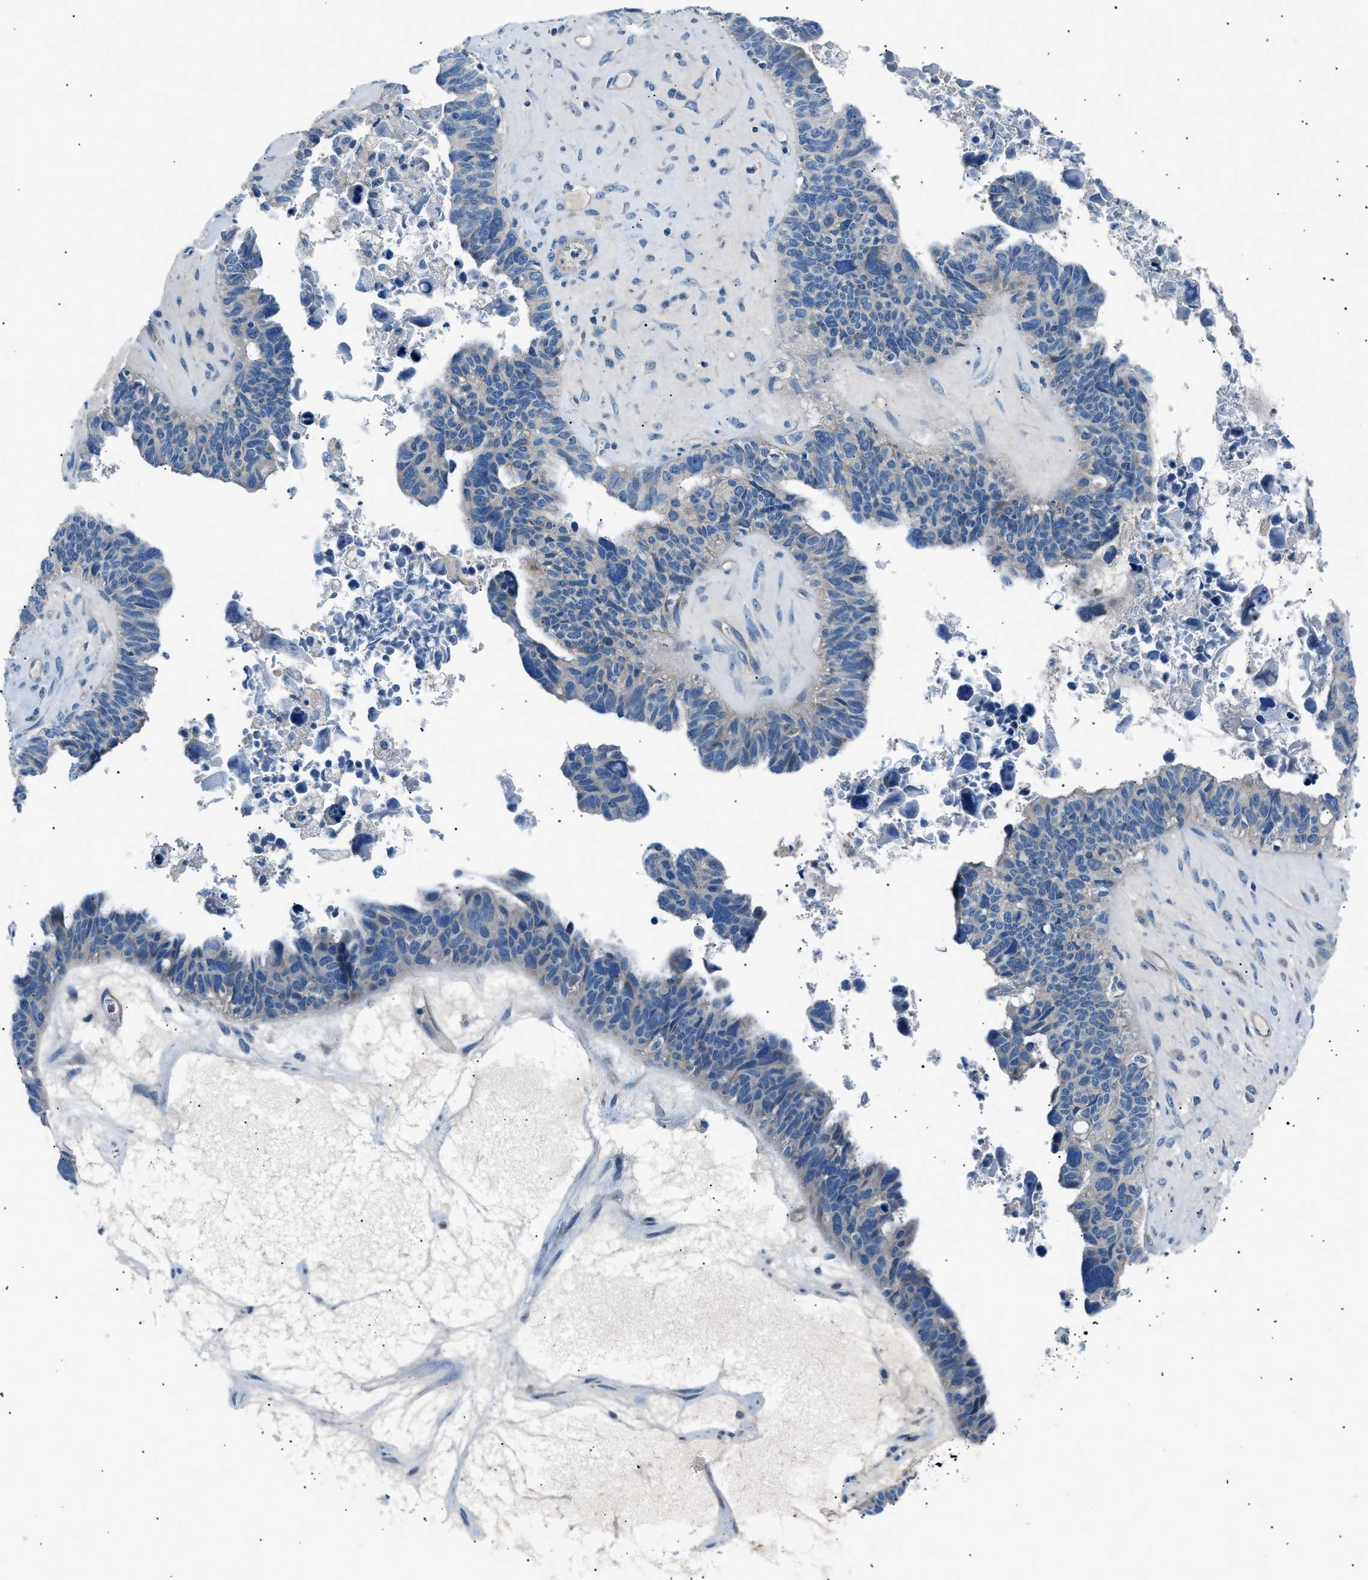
{"staining": {"intensity": "negative", "quantity": "none", "location": "none"}, "tissue": "ovarian cancer", "cell_type": "Tumor cells", "image_type": "cancer", "snomed": [{"axis": "morphology", "description": "Cystadenocarcinoma, serous, NOS"}, {"axis": "topography", "description": "Ovary"}], "caption": "IHC photomicrograph of neoplastic tissue: ovarian serous cystadenocarcinoma stained with DAB (3,3'-diaminobenzidine) shows no significant protein staining in tumor cells. (DAB (3,3'-diaminobenzidine) IHC with hematoxylin counter stain).", "gene": "LRRC37B", "patient": {"sex": "female", "age": 79}}